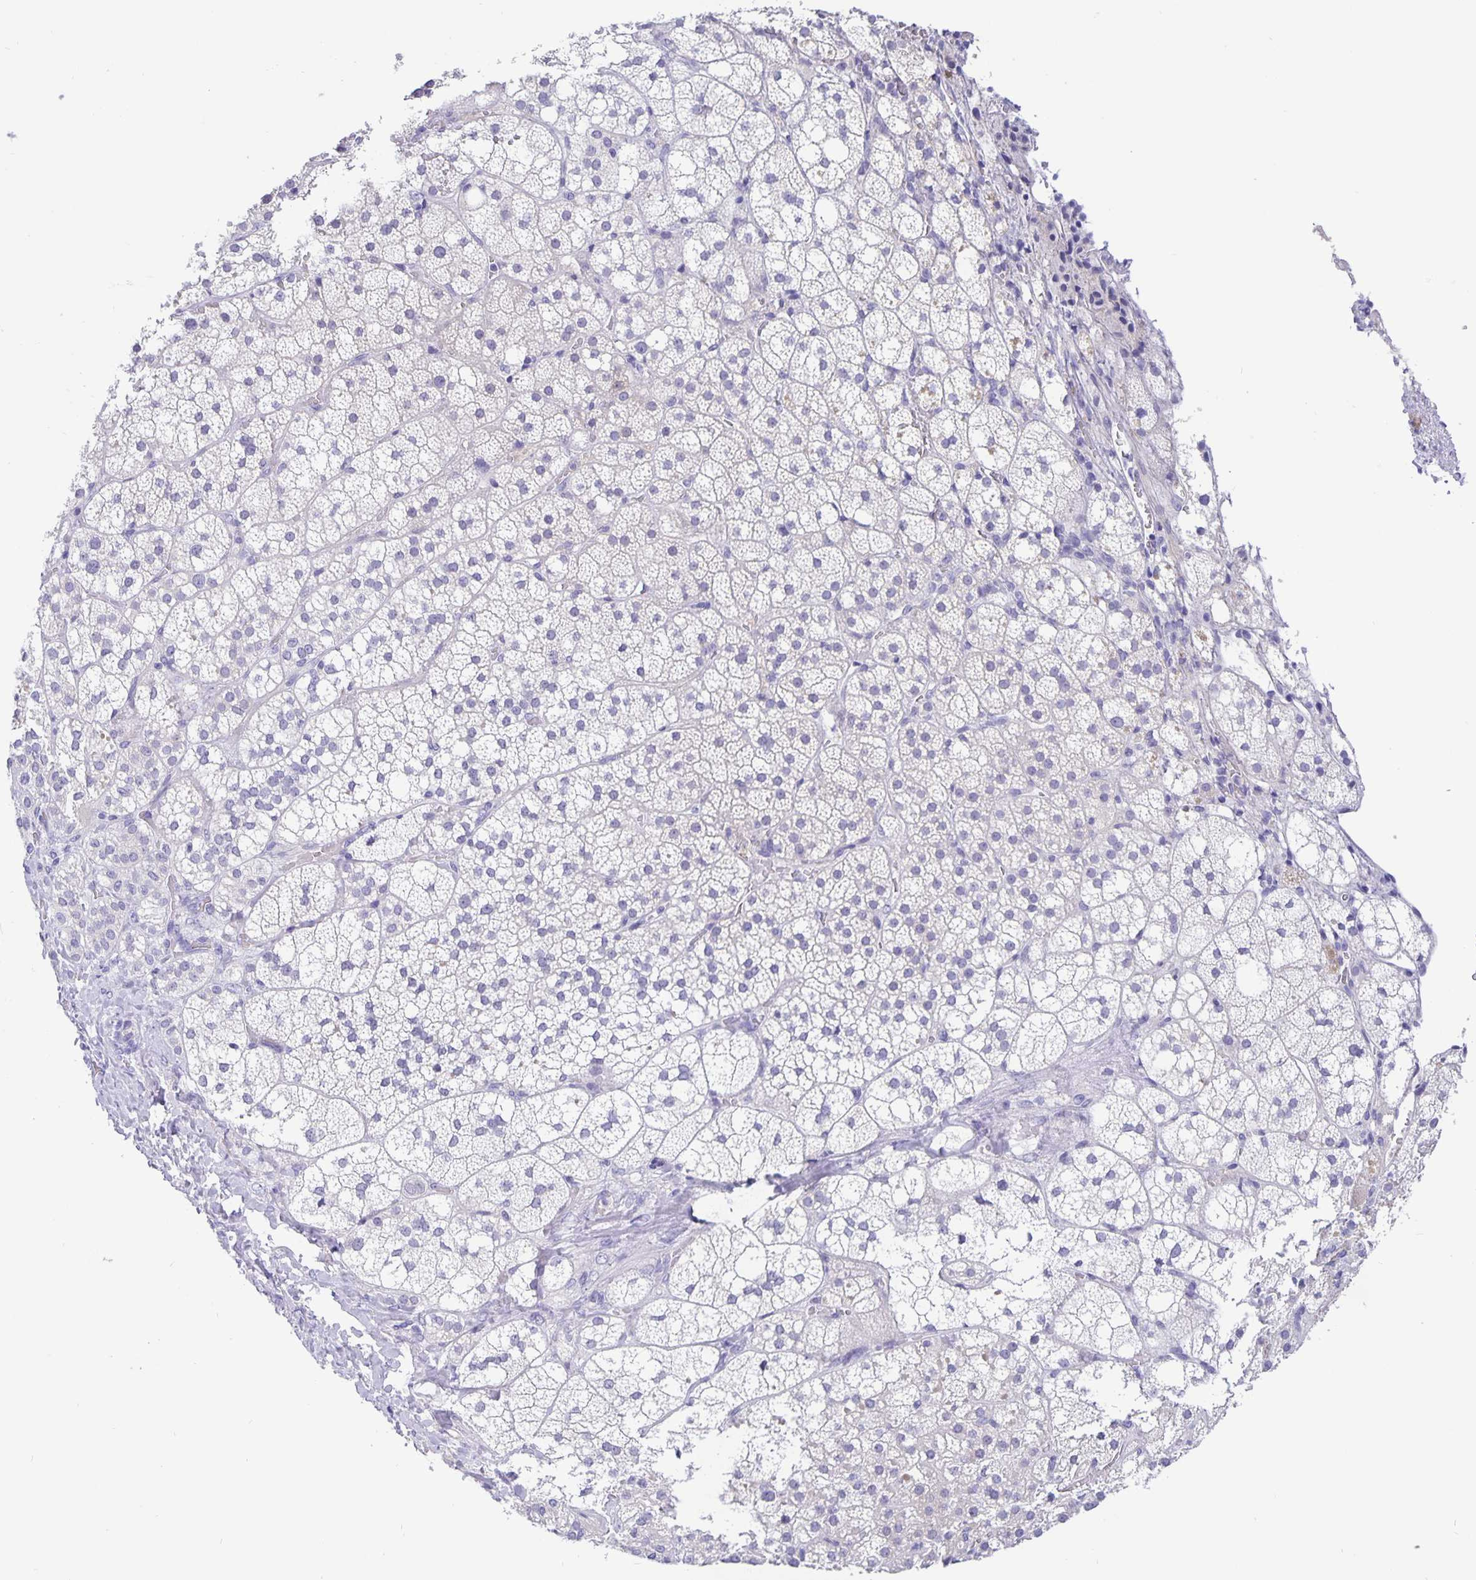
{"staining": {"intensity": "negative", "quantity": "none", "location": "none"}, "tissue": "adrenal gland", "cell_type": "Glandular cells", "image_type": "normal", "snomed": [{"axis": "morphology", "description": "Normal tissue, NOS"}, {"axis": "topography", "description": "Adrenal gland"}], "caption": "There is no significant staining in glandular cells of adrenal gland. (DAB IHC visualized using brightfield microscopy, high magnification).", "gene": "ERMN", "patient": {"sex": "male", "age": 53}}